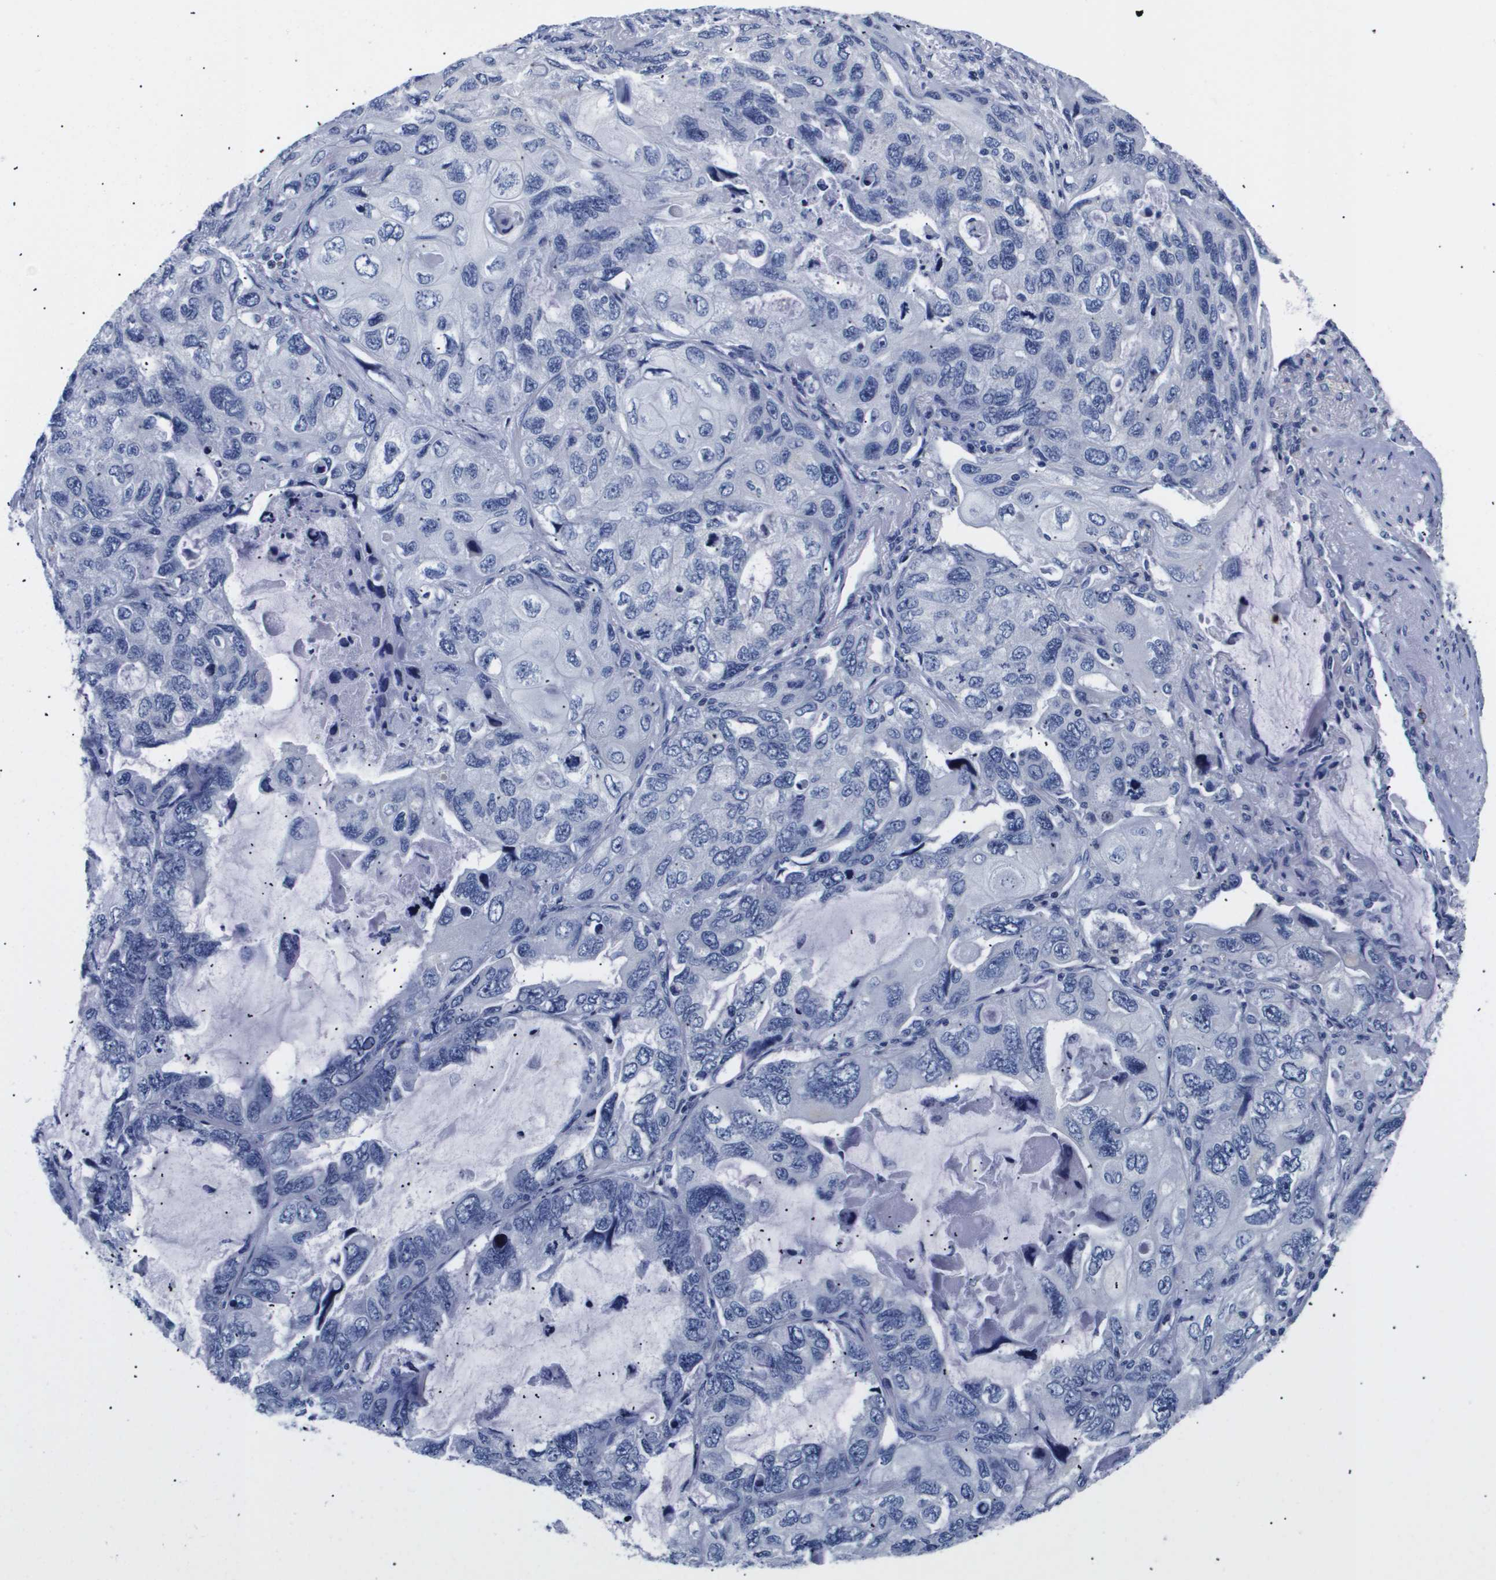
{"staining": {"intensity": "negative", "quantity": "none", "location": "none"}, "tissue": "lung cancer", "cell_type": "Tumor cells", "image_type": "cancer", "snomed": [{"axis": "morphology", "description": "Squamous cell carcinoma, NOS"}, {"axis": "topography", "description": "Lung"}], "caption": "This is a histopathology image of IHC staining of lung cancer, which shows no positivity in tumor cells.", "gene": "ATP6V0A4", "patient": {"sex": "female", "age": 73}}